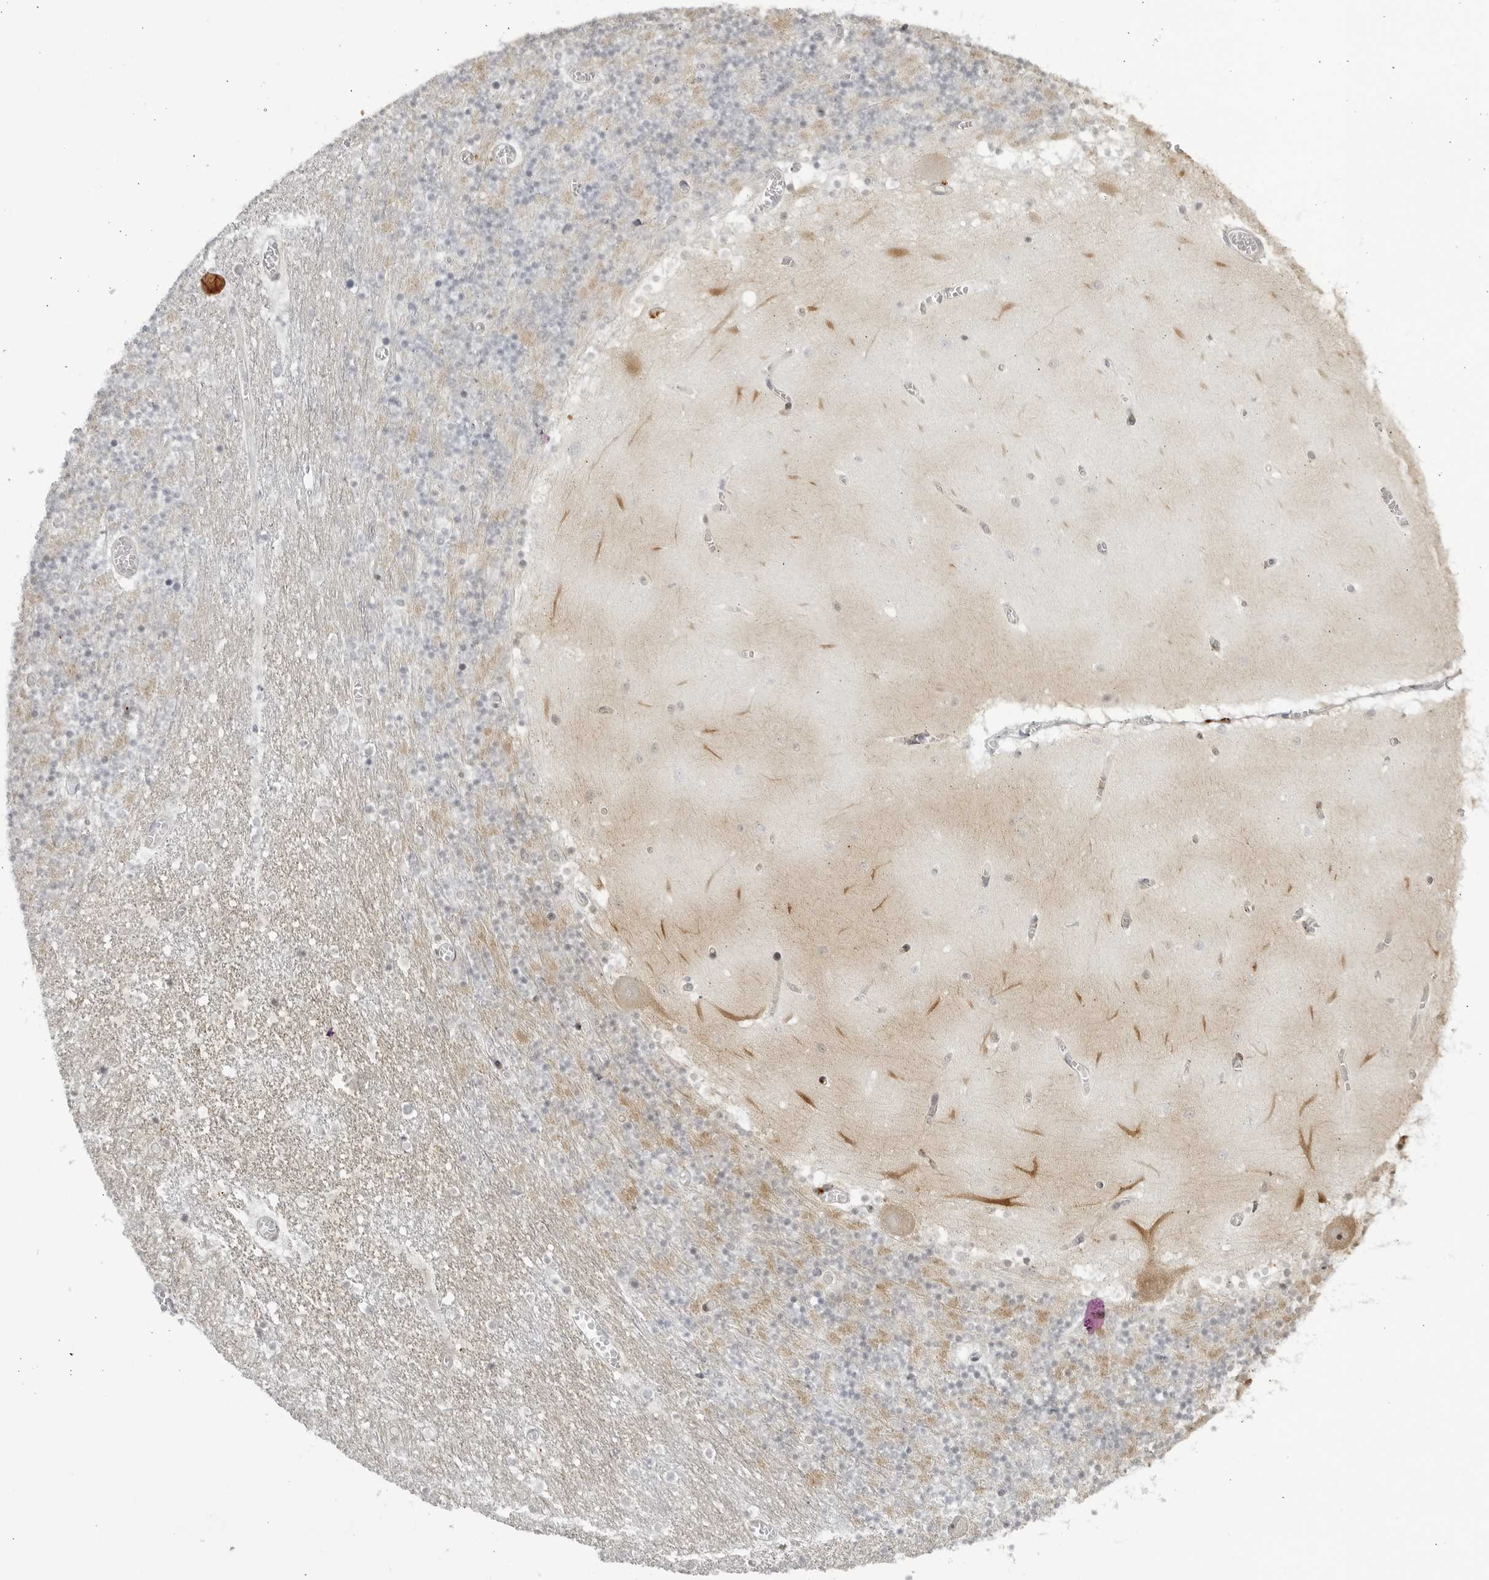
{"staining": {"intensity": "weak", "quantity": "<25%", "location": "cytoplasmic/membranous"}, "tissue": "cerebellum", "cell_type": "Cells in granular layer", "image_type": "normal", "snomed": [{"axis": "morphology", "description": "Normal tissue, NOS"}, {"axis": "topography", "description": "Cerebellum"}], "caption": "Cells in granular layer show no significant expression in benign cerebellum. The staining was performed using DAB to visualize the protein expression in brown, while the nuclei were stained in blue with hematoxylin (Magnification: 20x).", "gene": "CNBD1", "patient": {"sex": "female", "age": 28}}